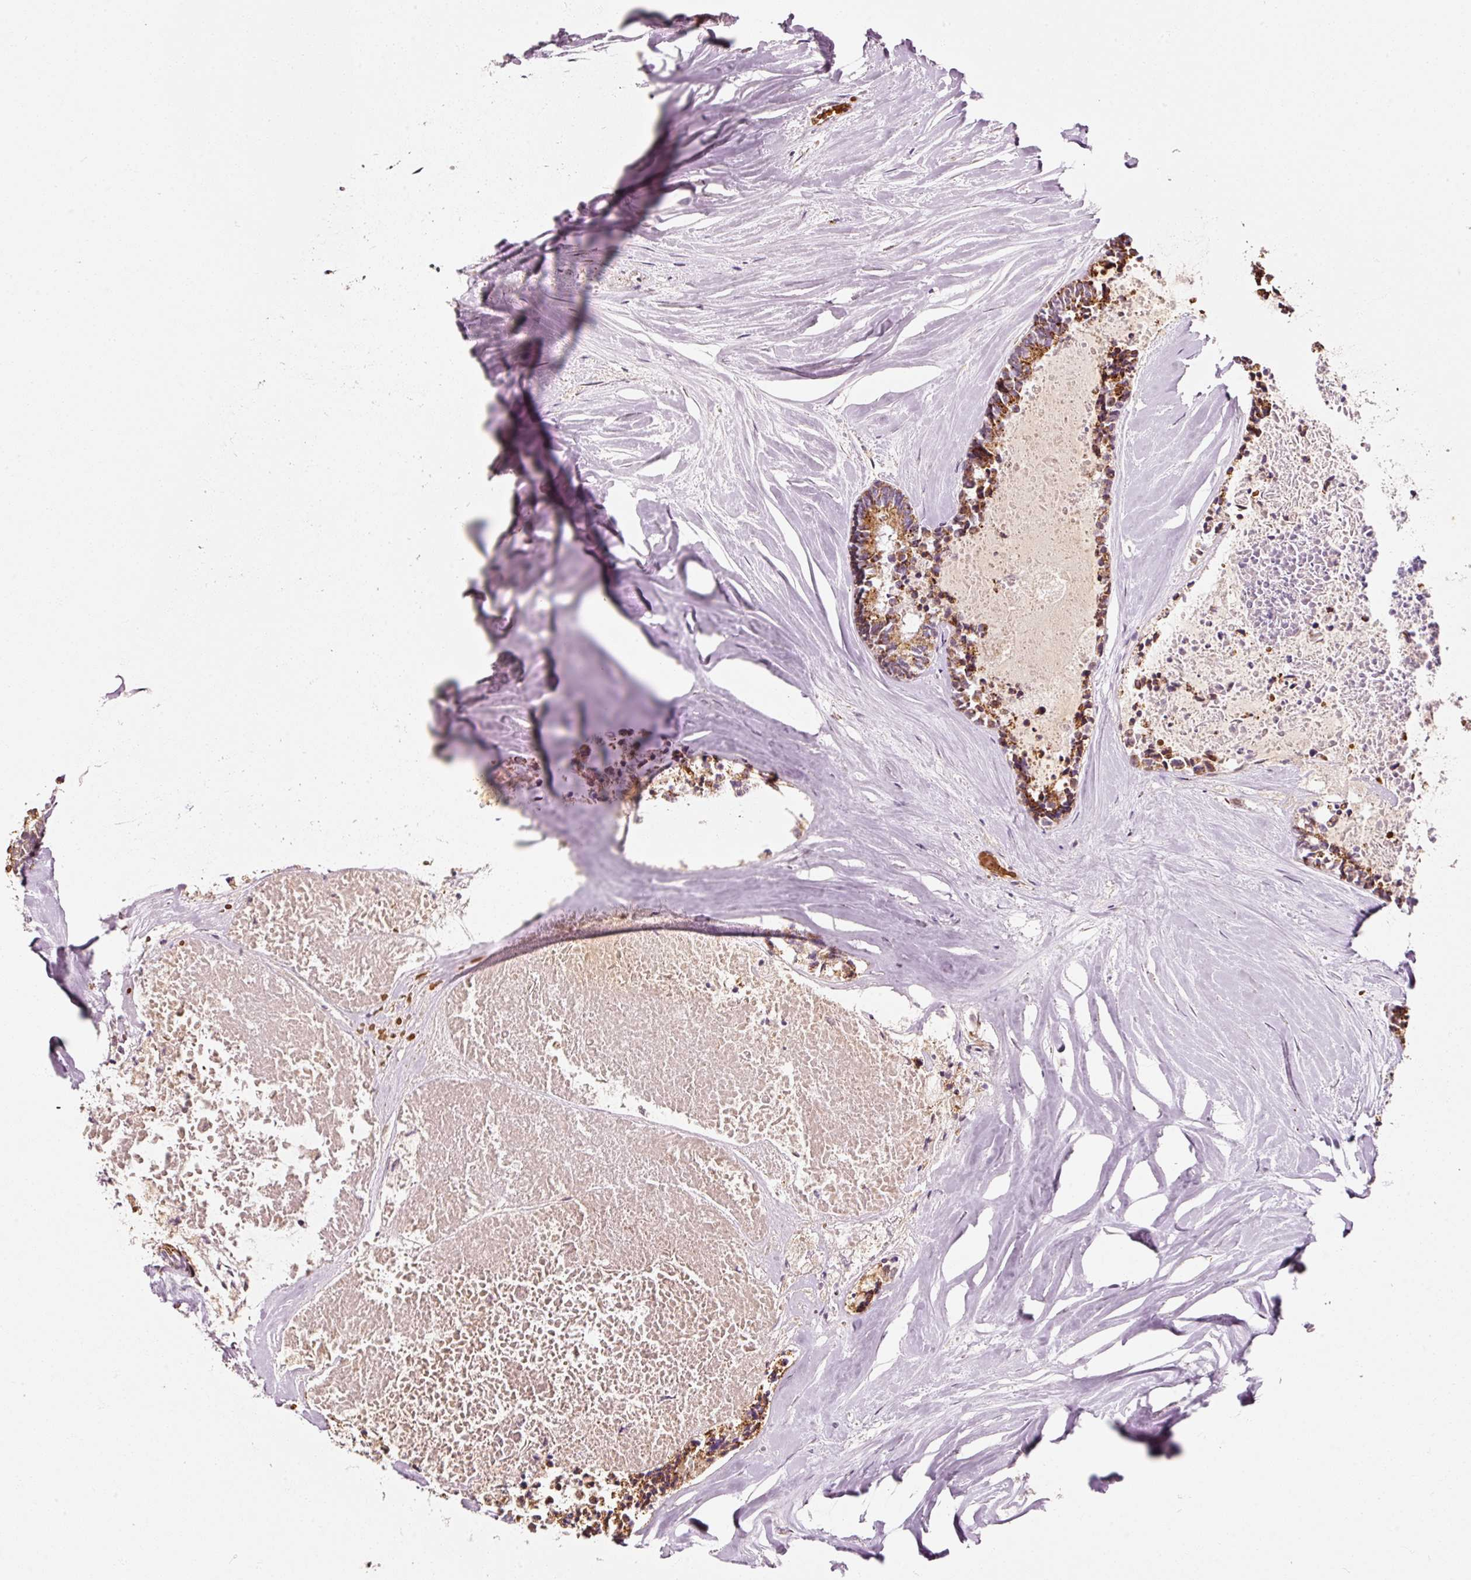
{"staining": {"intensity": "moderate", "quantity": ">75%", "location": "cytoplasmic/membranous"}, "tissue": "colorectal cancer", "cell_type": "Tumor cells", "image_type": "cancer", "snomed": [{"axis": "morphology", "description": "Adenocarcinoma, NOS"}, {"axis": "topography", "description": "Colon"}, {"axis": "topography", "description": "Rectum"}], "caption": "Colorectal adenocarcinoma stained for a protein displays moderate cytoplasmic/membranous positivity in tumor cells.", "gene": "ZNF460", "patient": {"sex": "male", "age": 57}}